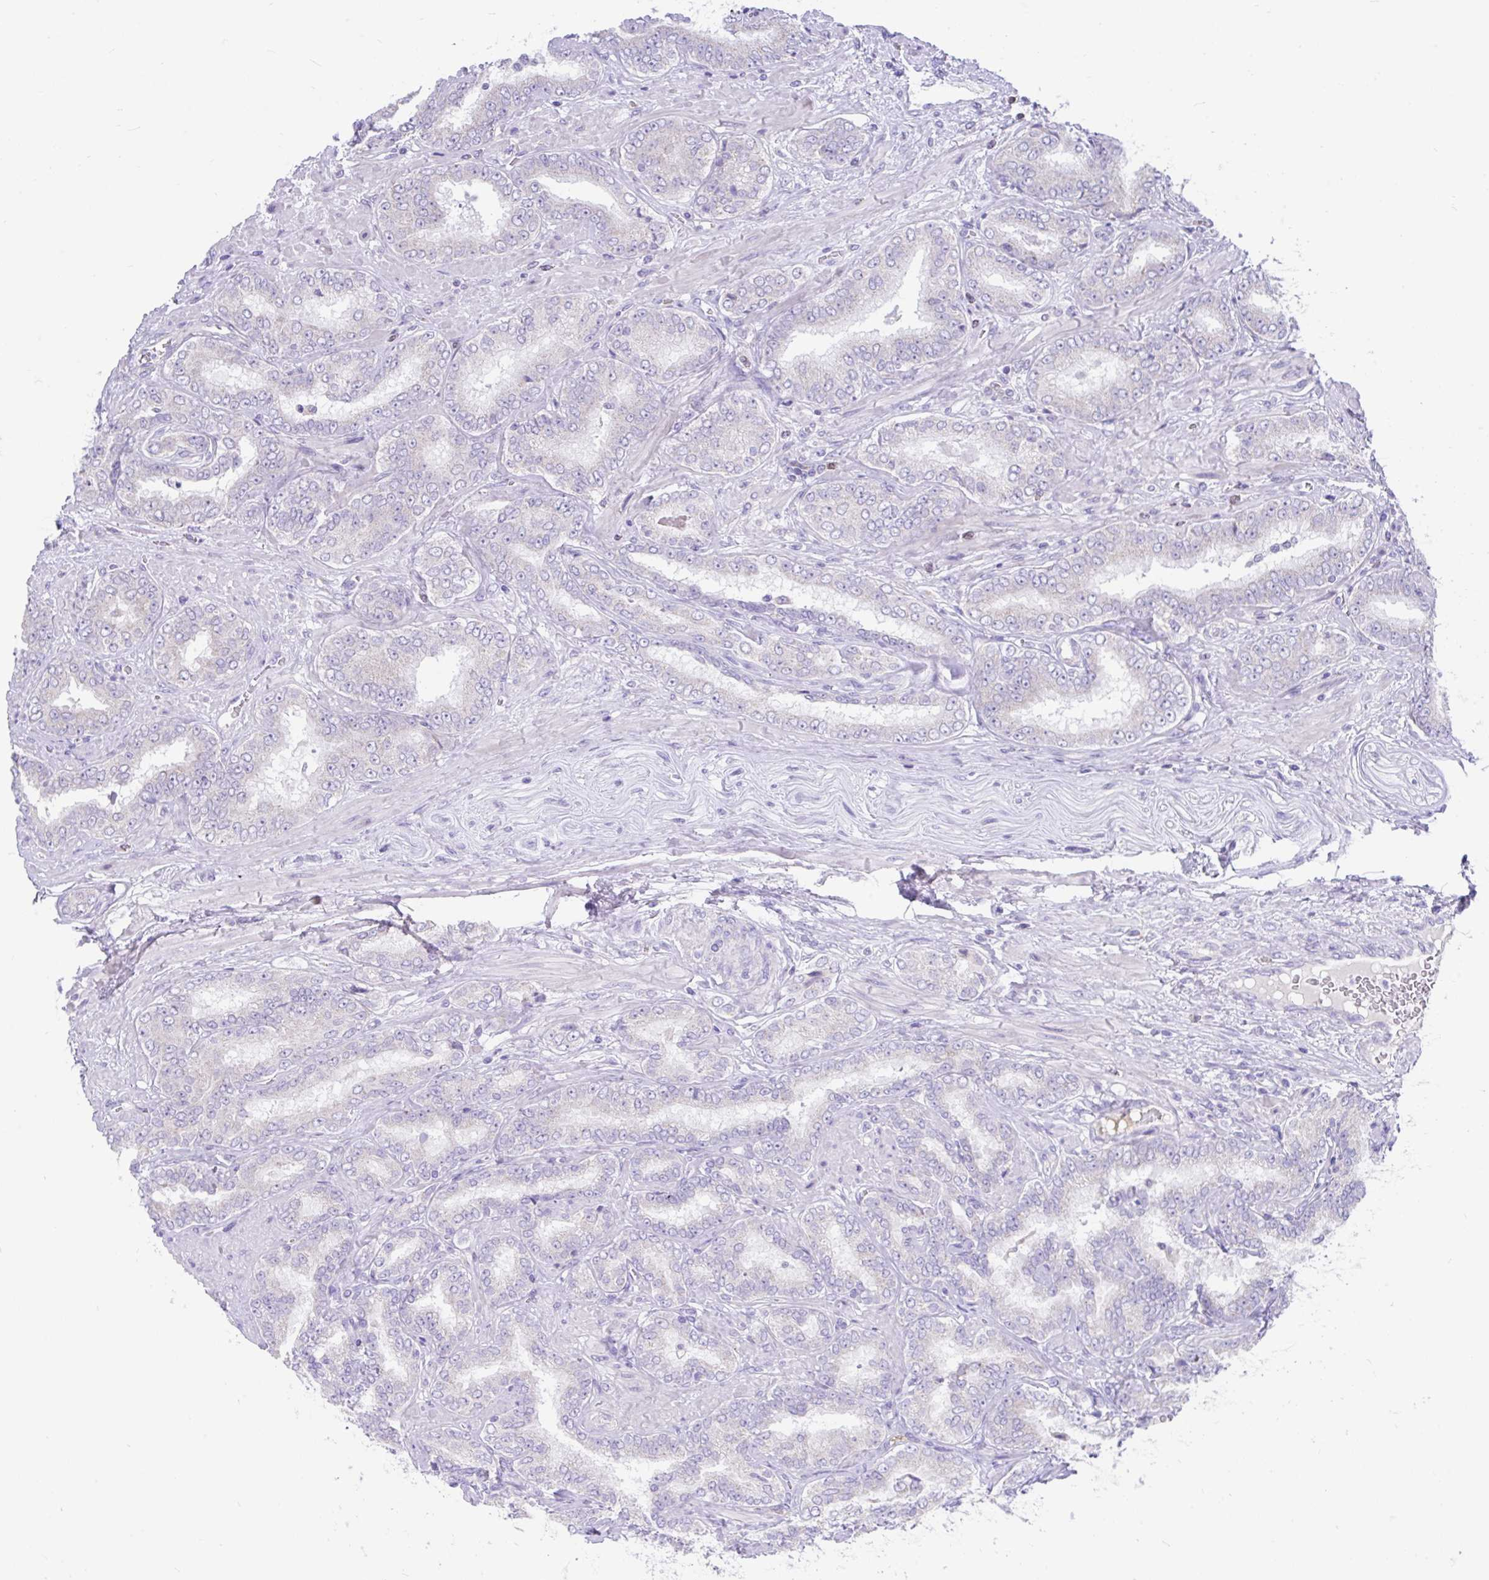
{"staining": {"intensity": "negative", "quantity": "none", "location": "none"}, "tissue": "prostate cancer", "cell_type": "Tumor cells", "image_type": "cancer", "snomed": [{"axis": "morphology", "description": "Adenocarcinoma, High grade"}, {"axis": "topography", "description": "Prostate"}], "caption": "DAB immunohistochemical staining of prostate adenocarcinoma (high-grade) reveals no significant expression in tumor cells. Brightfield microscopy of immunohistochemistry stained with DAB (3,3'-diaminobenzidine) (brown) and hematoxylin (blue), captured at high magnification.", "gene": "CCSAP", "patient": {"sex": "male", "age": 72}}